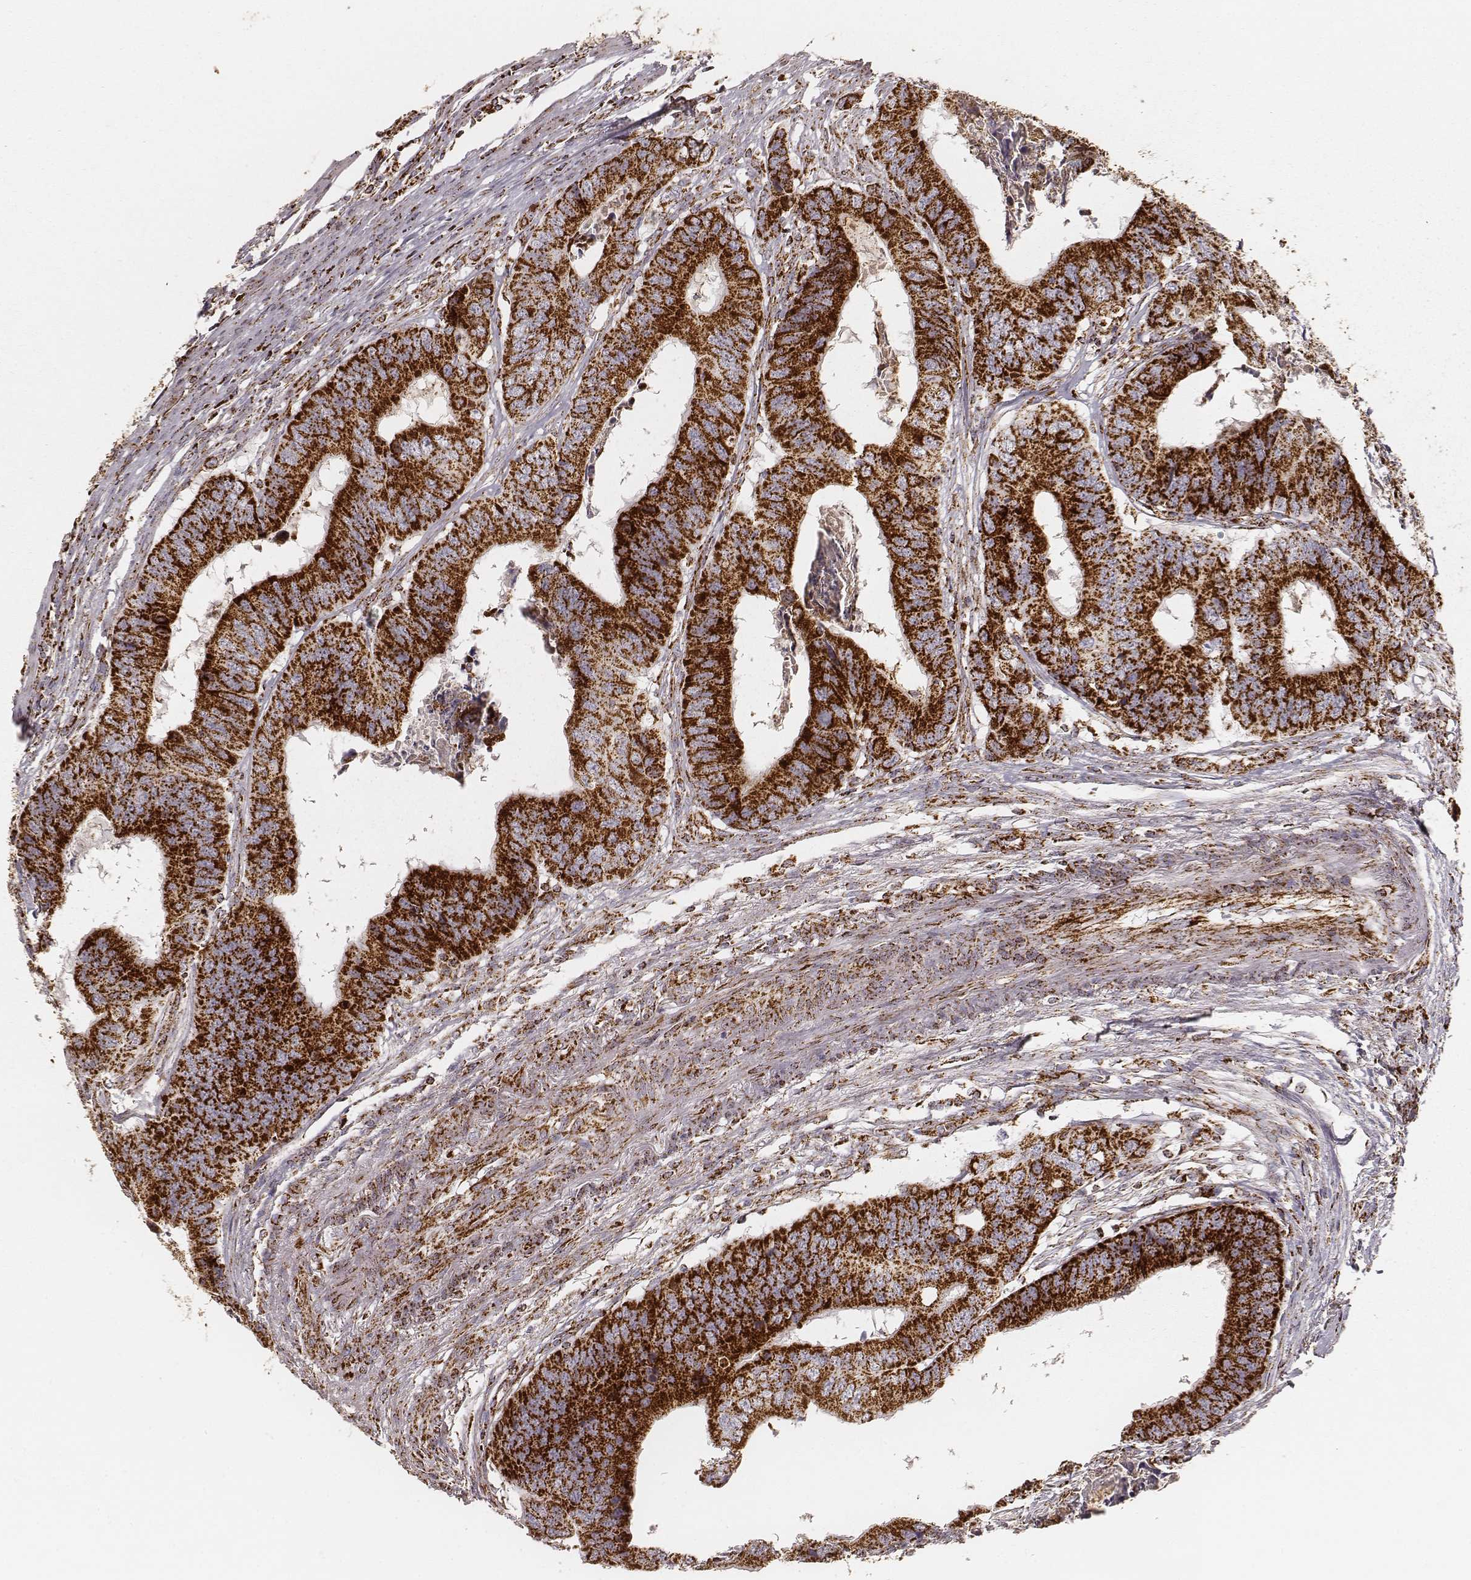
{"staining": {"intensity": "strong", "quantity": ">75%", "location": "cytoplasmic/membranous"}, "tissue": "colorectal cancer", "cell_type": "Tumor cells", "image_type": "cancer", "snomed": [{"axis": "morphology", "description": "Adenocarcinoma, NOS"}, {"axis": "topography", "description": "Colon"}], "caption": "A photomicrograph showing strong cytoplasmic/membranous expression in about >75% of tumor cells in colorectal cancer (adenocarcinoma), as visualized by brown immunohistochemical staining.", "gene": "CS", "patient": {"sex": "male", "age": 53}}